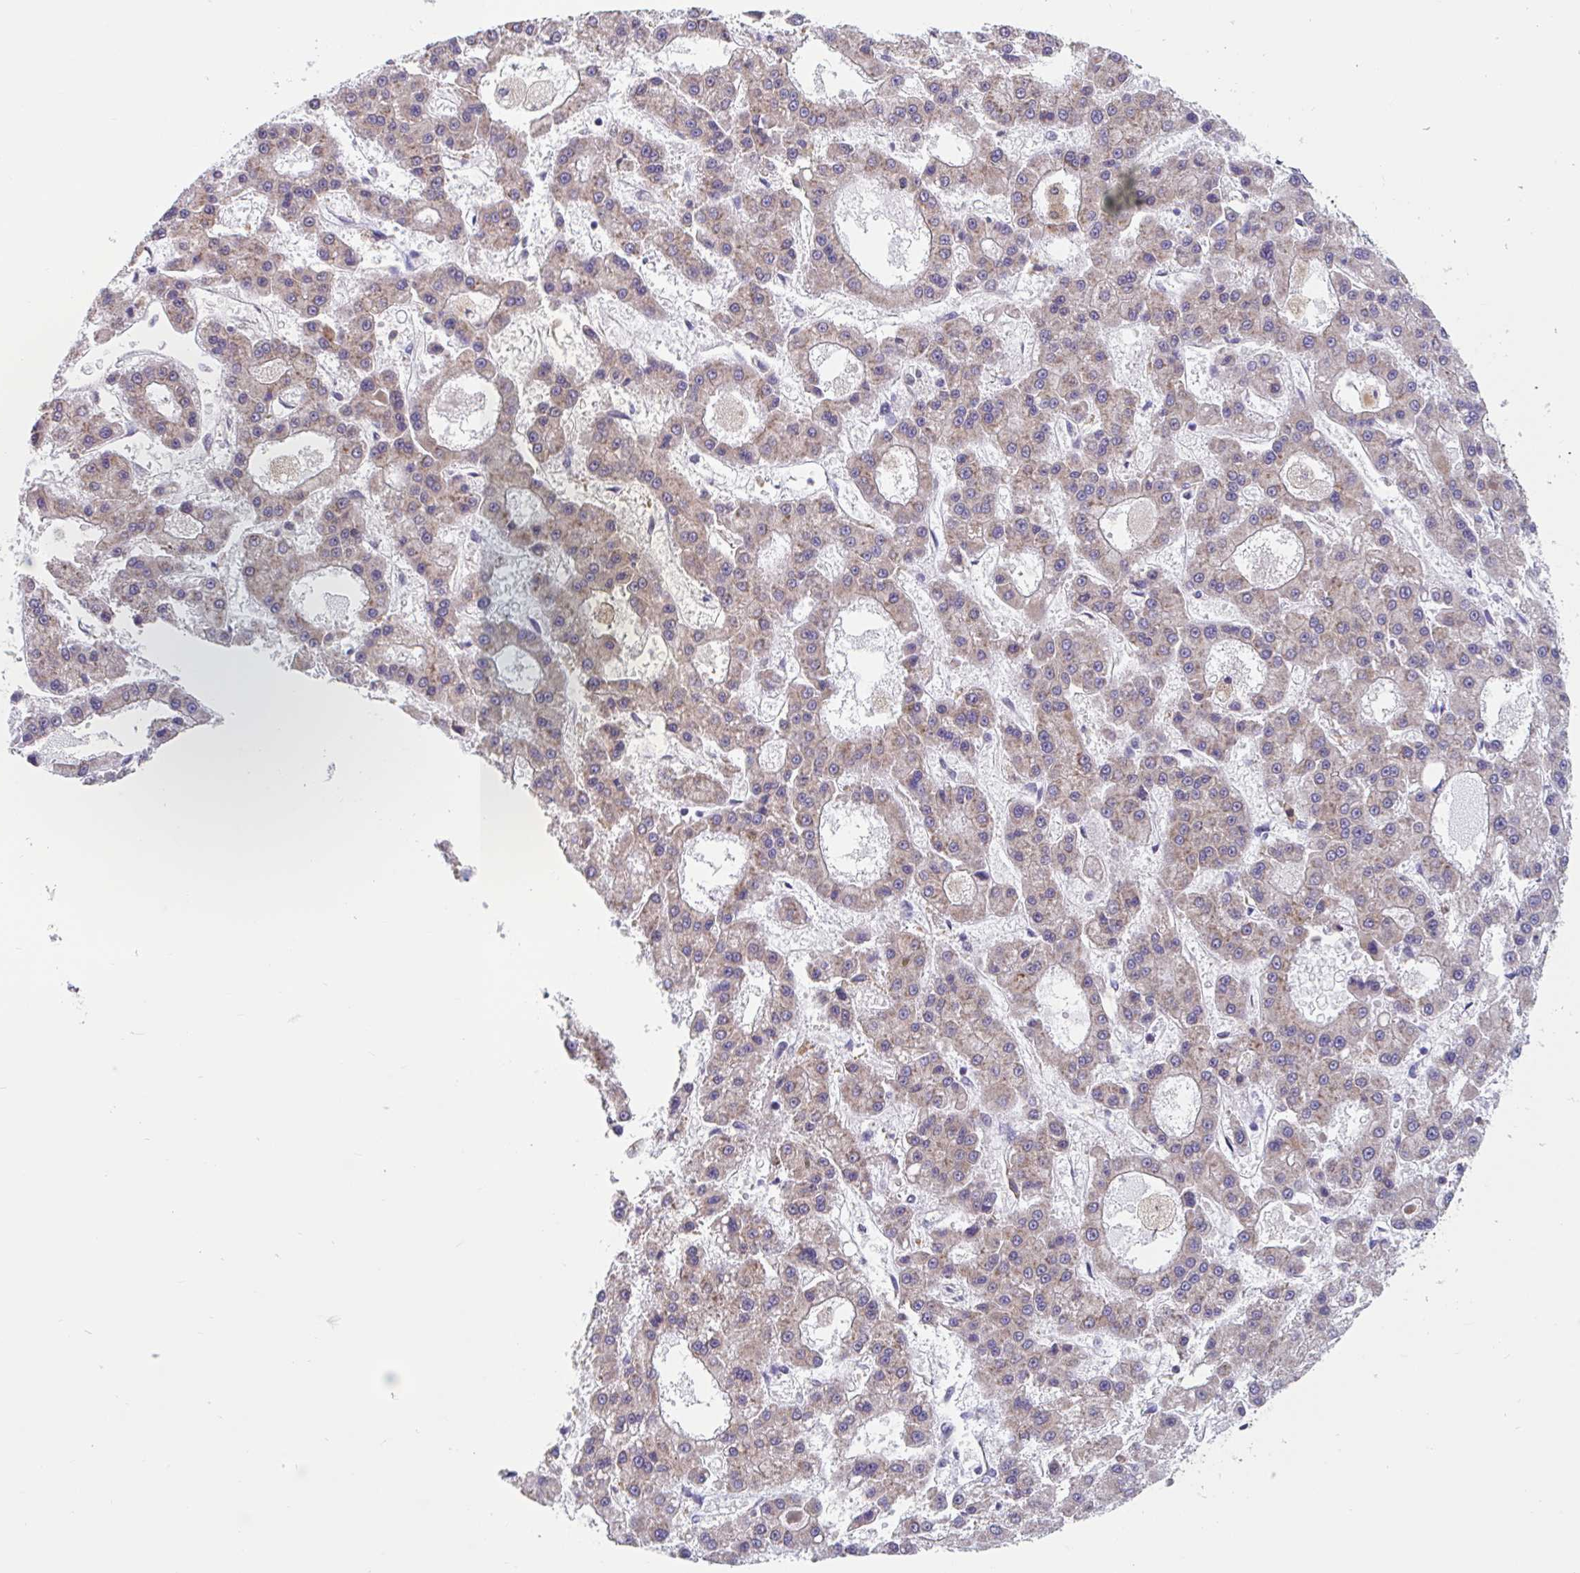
{"staining": {"intensity": "weak", "quantity": ">75%", "location": "cytoplasmic/membranous"}, "tissue": "liver cancer", "cell_type": "Tumor cells", "image_type": "cancer", "snomed": [{"axis": "morphology", "description": "Carcinoma, Hepatocellular, NOS"}, {"axis": "topography", "description": "Liver"}], "caption": "An image of human liver cancer (hepatocellular carcinoma) stained for a protein shows weak cytoplasmic/membranous brown staining in tumor cells.", "gene": "SNX8", "patient": {"sex": "male", "age": 70}}